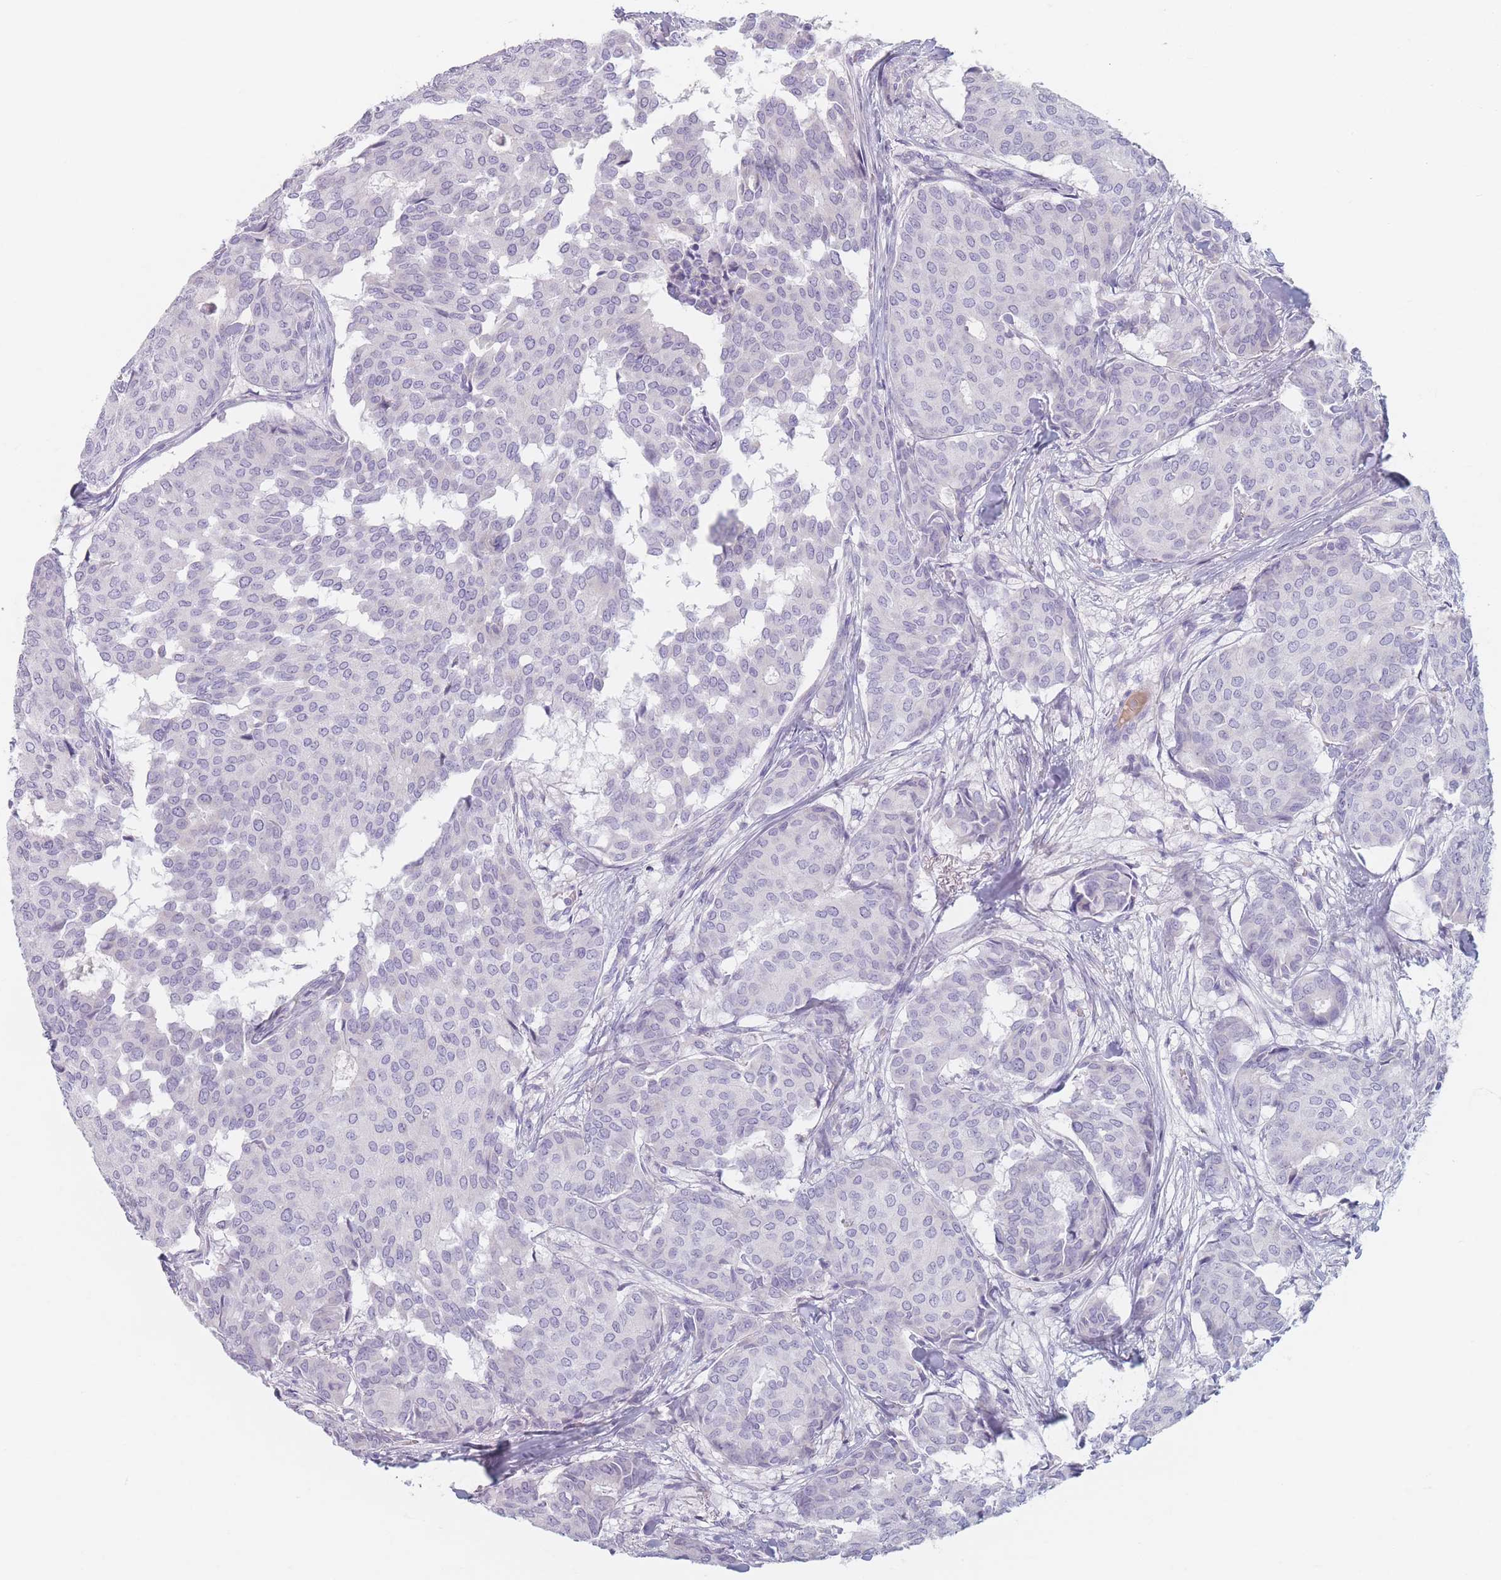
{"staining": {"intensity": "negative", "quantity": "none", "location": "none"}, "tissue": "breast cancer", "cell_type": "Tumor cells", "image_type": "cancer", "snomed": [{"axis": "morphology", "description": "Duct carcinoma"}, {"axis": "topography", "description": "Breast"}], "caption": "Human breast cancer stained for a protein using immunohistochemistry shows no positivity in tumor cells.", "gene": "PIGM", "patient": {"sex": "female", "age": 75}}